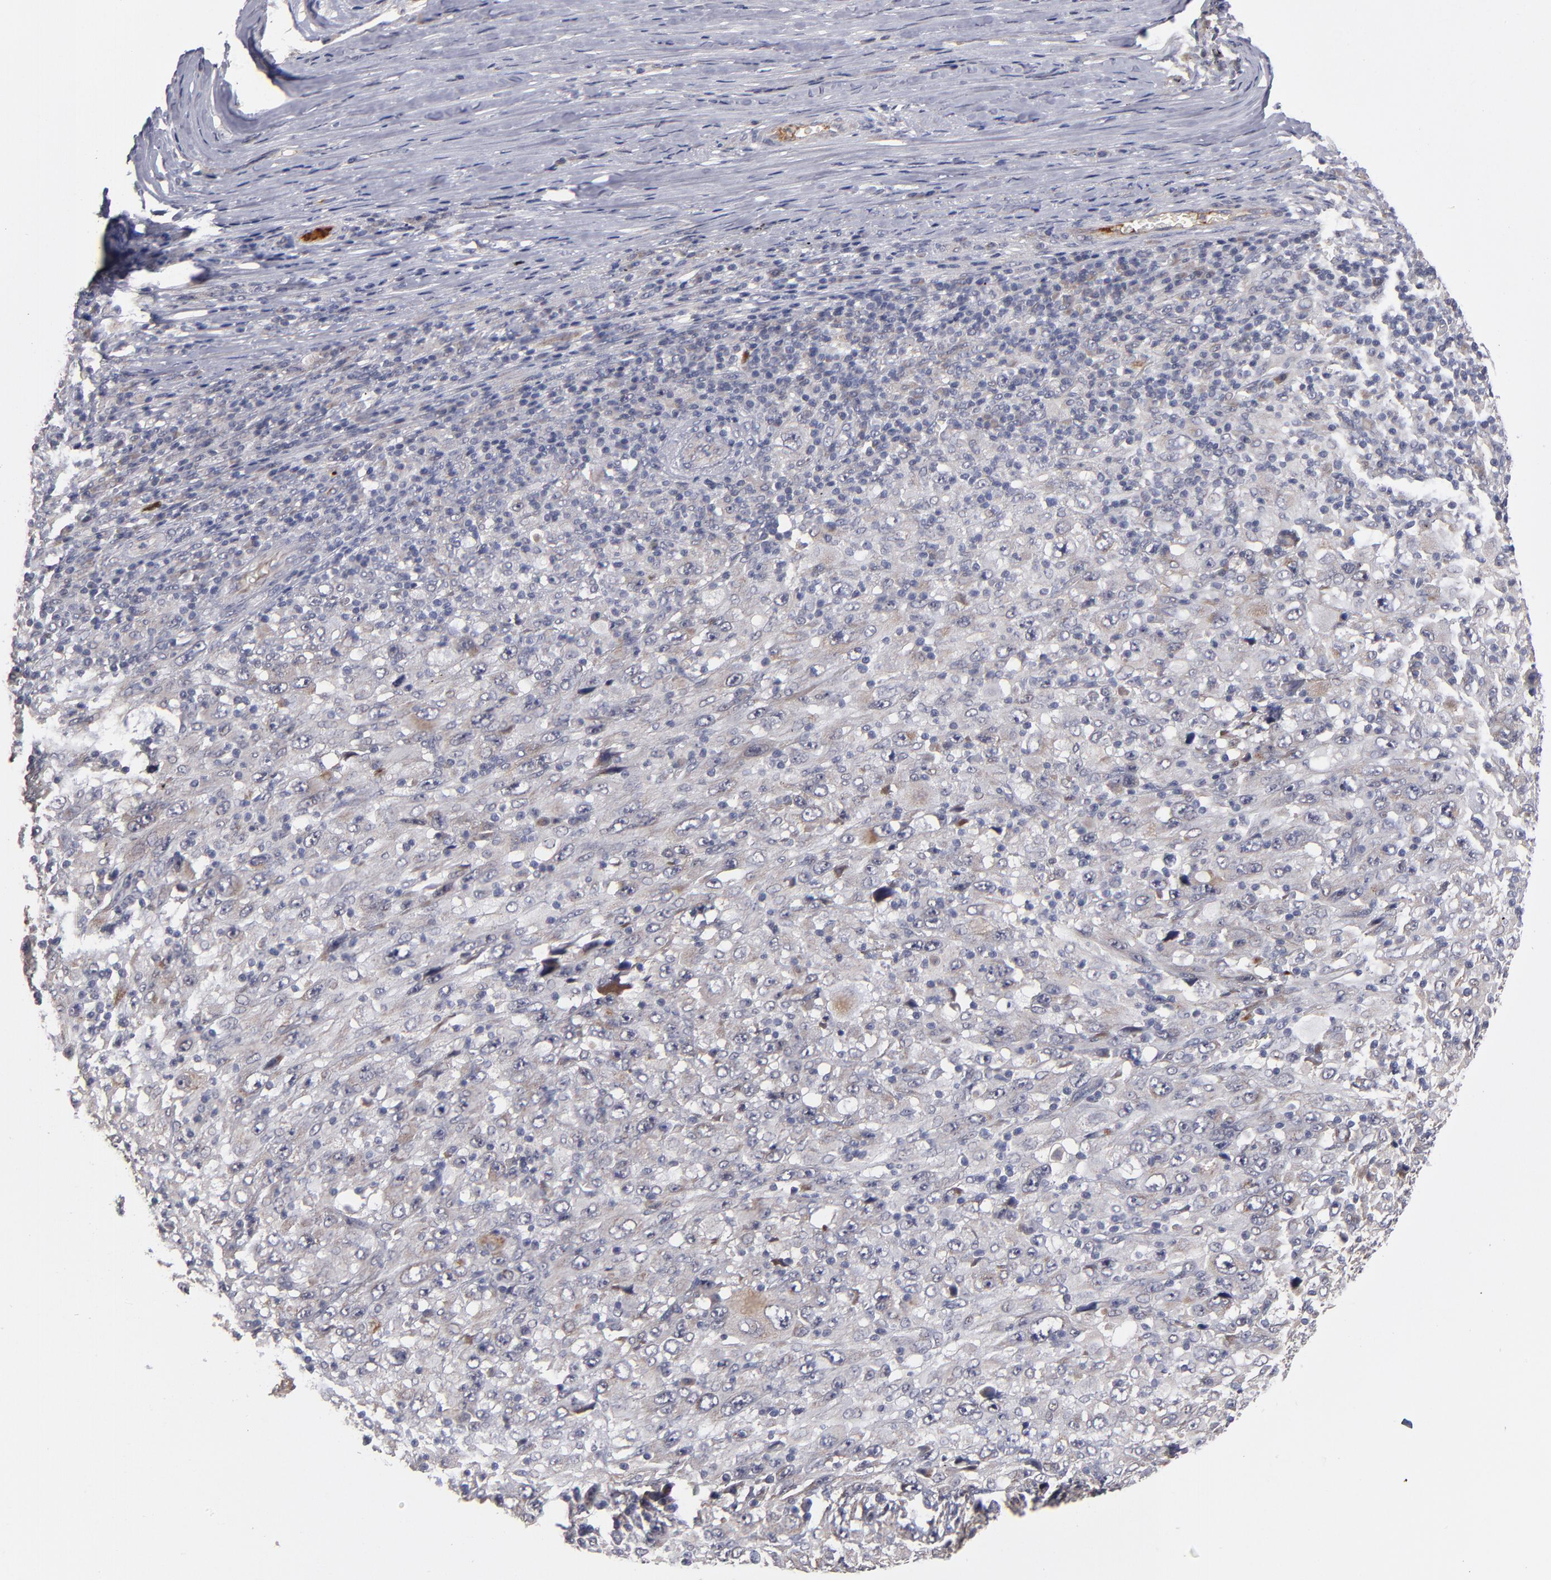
{"staining": {"intensity": "weak", "quantity": "<25%", "location": "cytoplasmic/membranous"}, "tissue": "melanoma", "cell_type": "Tumor cells", "image_type": "cancer", "snomed": [{"axis": "morphology", "description": "Malignant melanoma, Metastatic site"}, {"axis": "topography", "description": "Skin"}], "caption": "IHC of human melanoma reveals no staining in tumor cells.", "gene": "EXD2", "patient": {"sex": "female", "age": 56}}